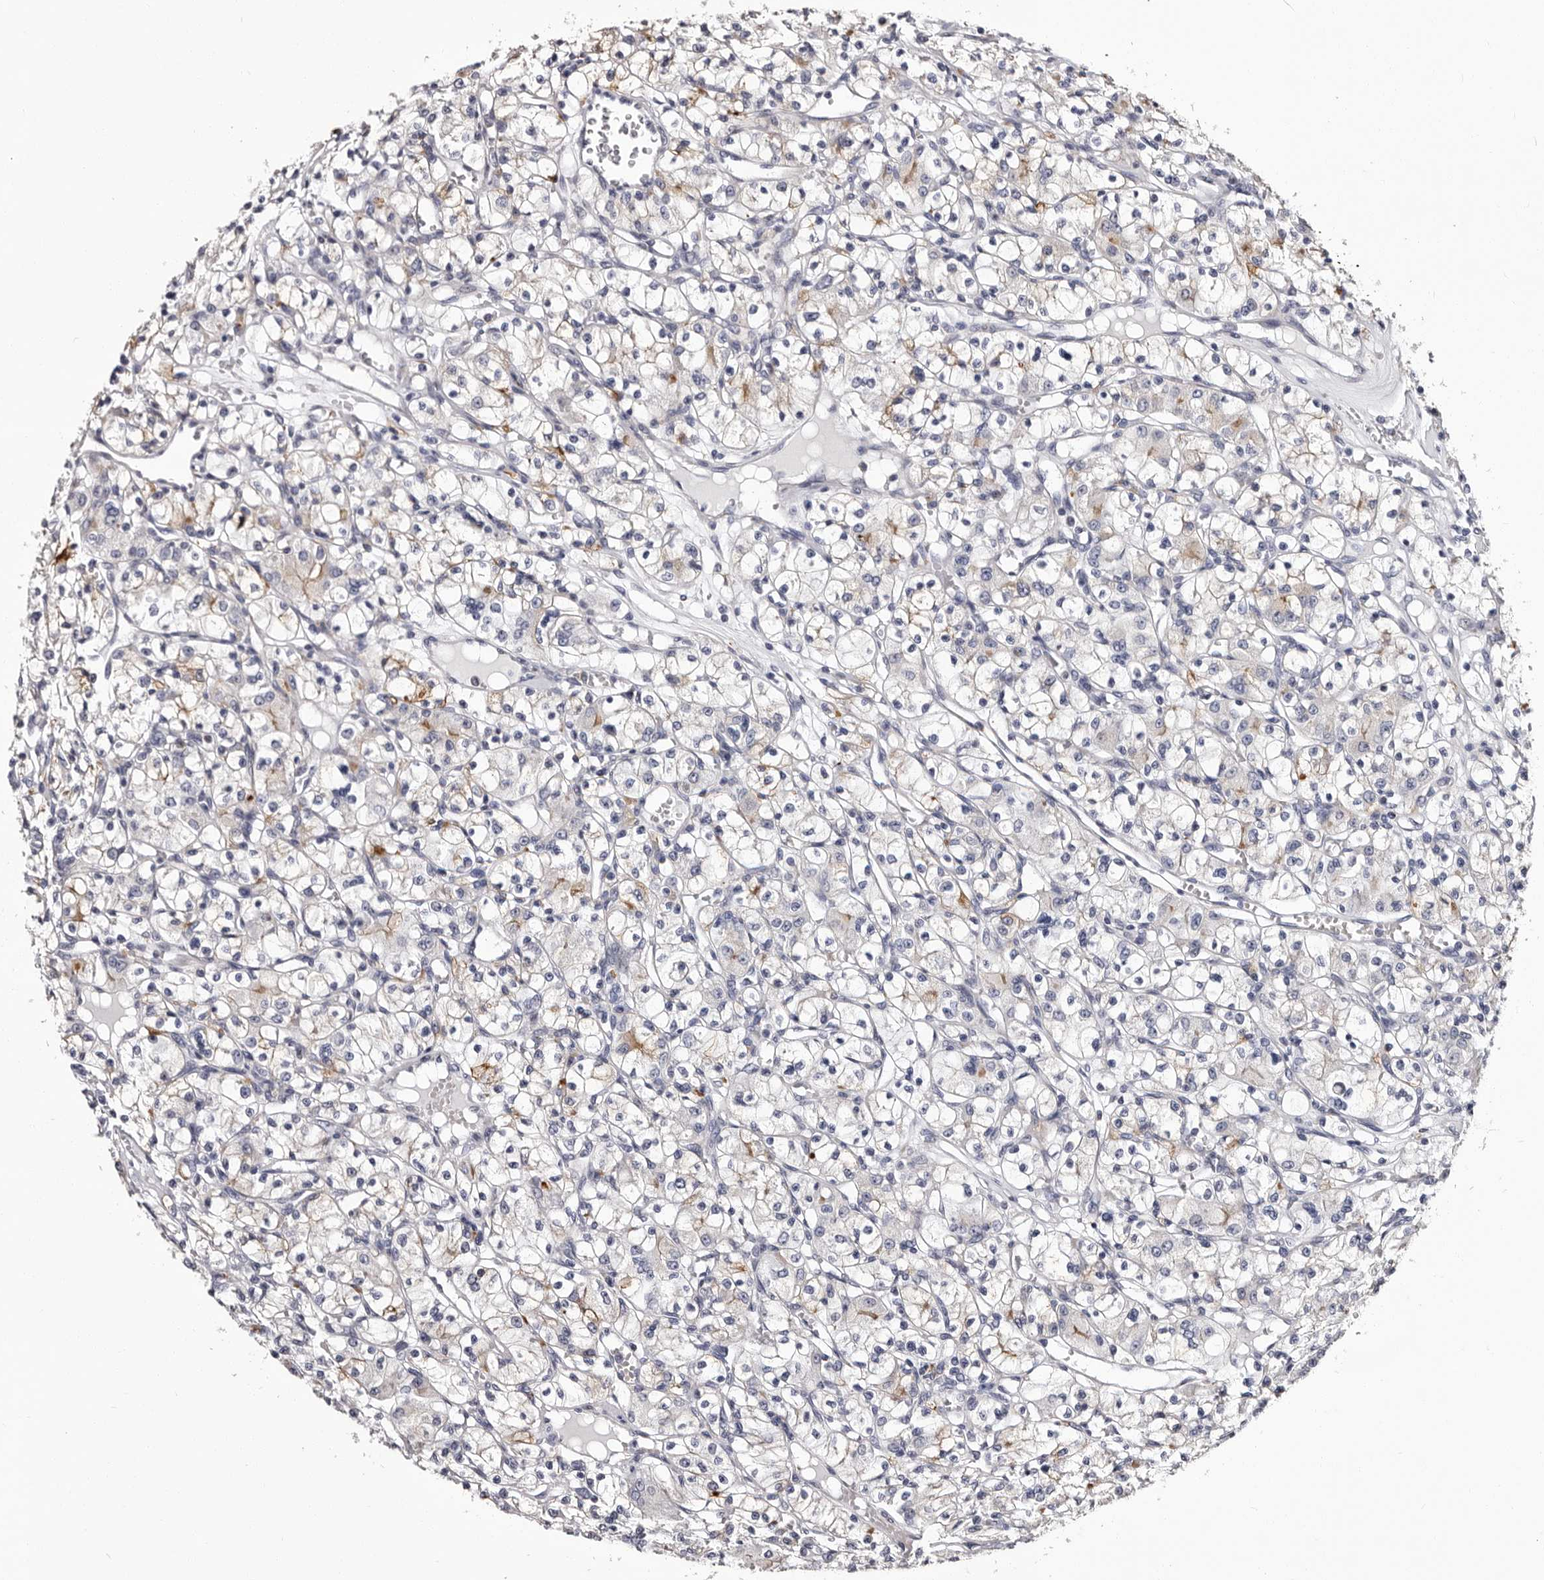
{"staining": {"intensity": "weak", "quantity": "<25%", "location": "cytoplasmic/membranous"}, "tissue": "renal cancer", "cell_type": "Tumor cells", "image_type": "cancer", "snomed": [{"axis": "morphology", "description": "Adenocarcinoma, NOS"}, {"axis": "topography", "description": "Kidney"}], "caption": "A micrograph of adenocarcinoma (renal) stained for a protein displays no brown staining in tumor cells.", "gene": "AUNIP", "patient": {"sex": "female", "age": 59}}